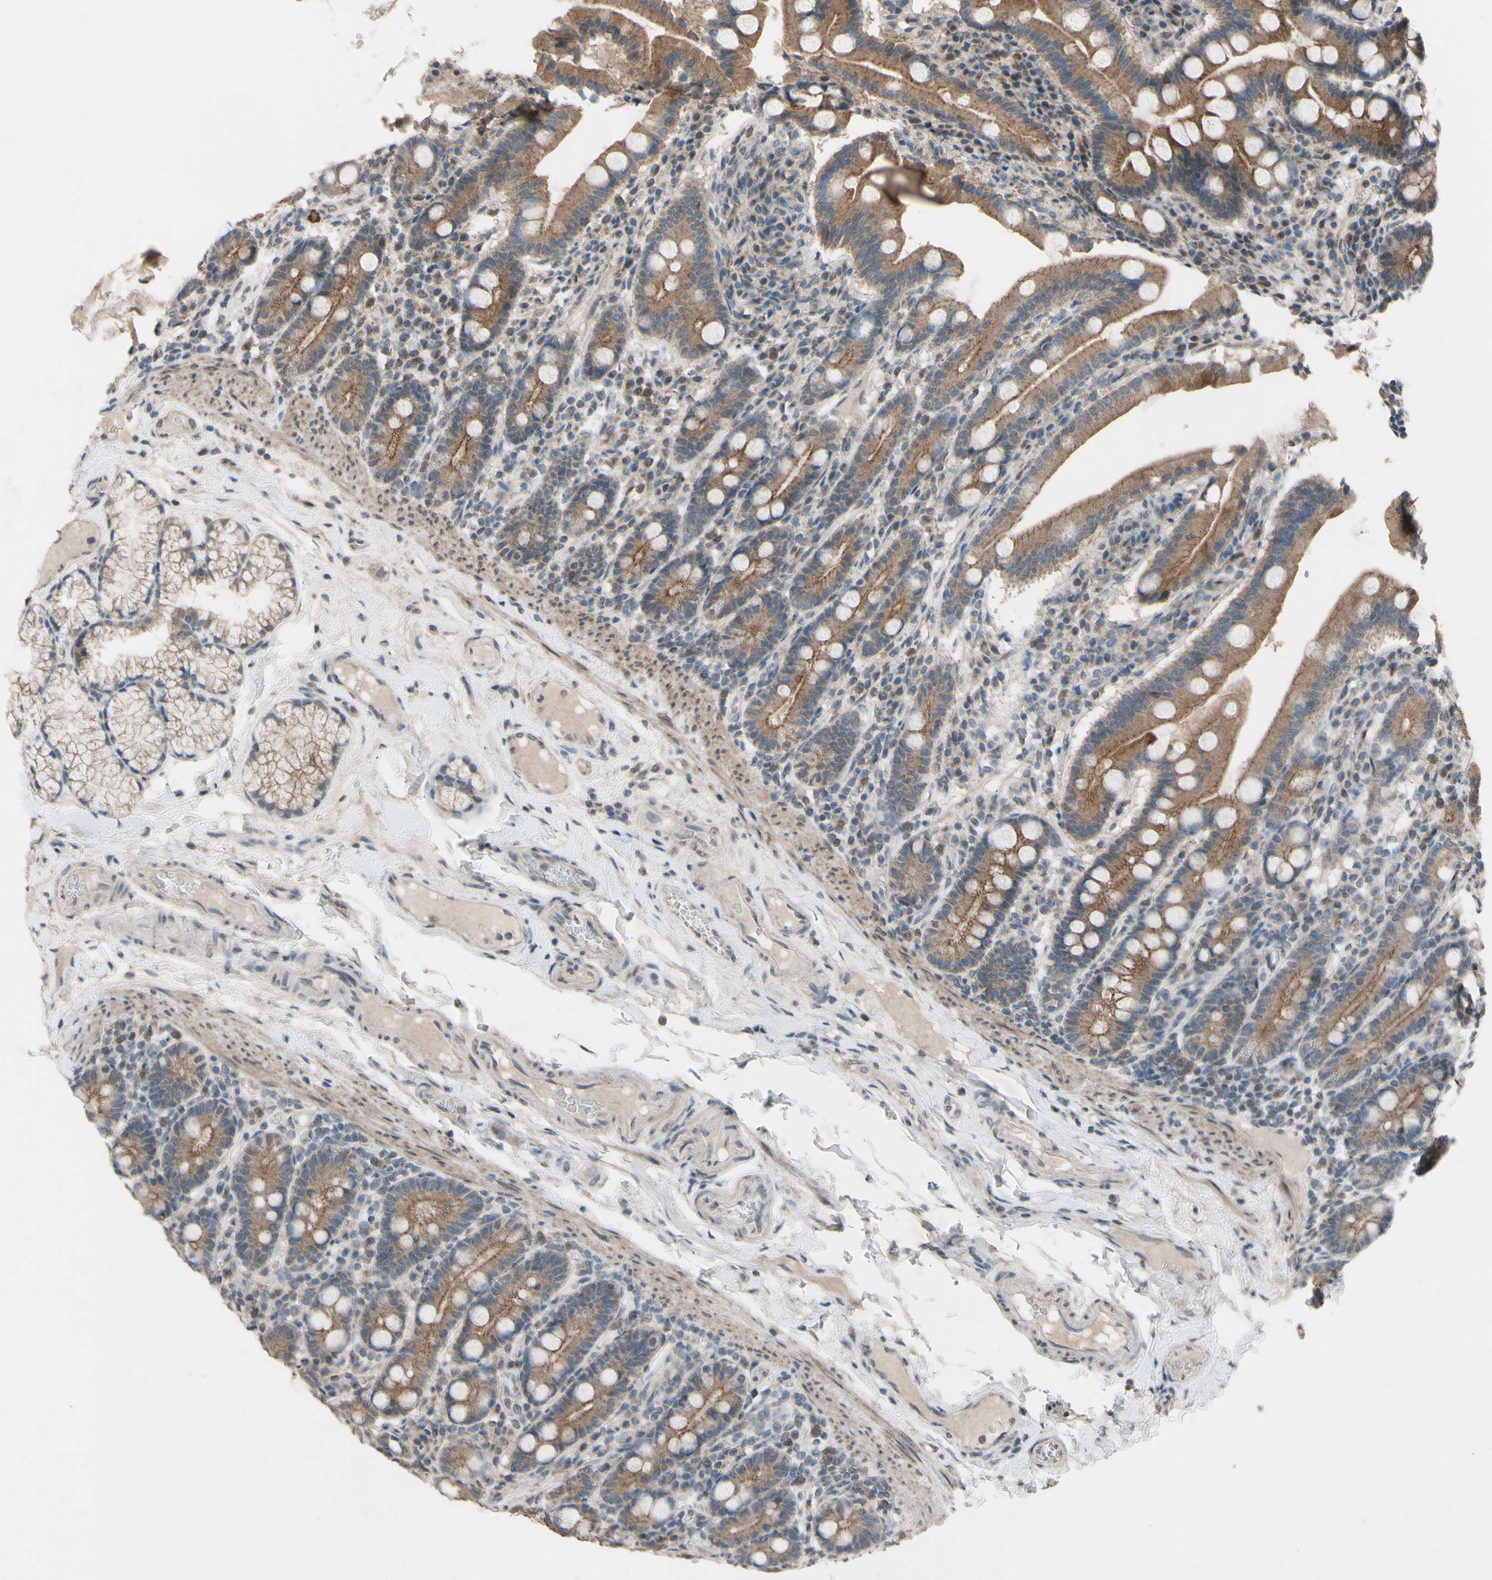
{"staining": {"intensity": "moderate", "quantity": ">75%", "location": "cytoplasmic/membranous"}, "tissue": "duodenum", "cell_type": "Glandular cells", "image_type": "normal", "snomed": [{"axis": "morphology", "description": "Normal tissue, NOS"}, {"axis": "topography", "description": "Duodenum"}], "caption": "Duodenum stained with a brown dye shows moderate cytoplasmic/membranous positive staining in about >75% of glandular cells.", "gene": "CDCP1", "patient": {"sex": "male", "age": 50}}